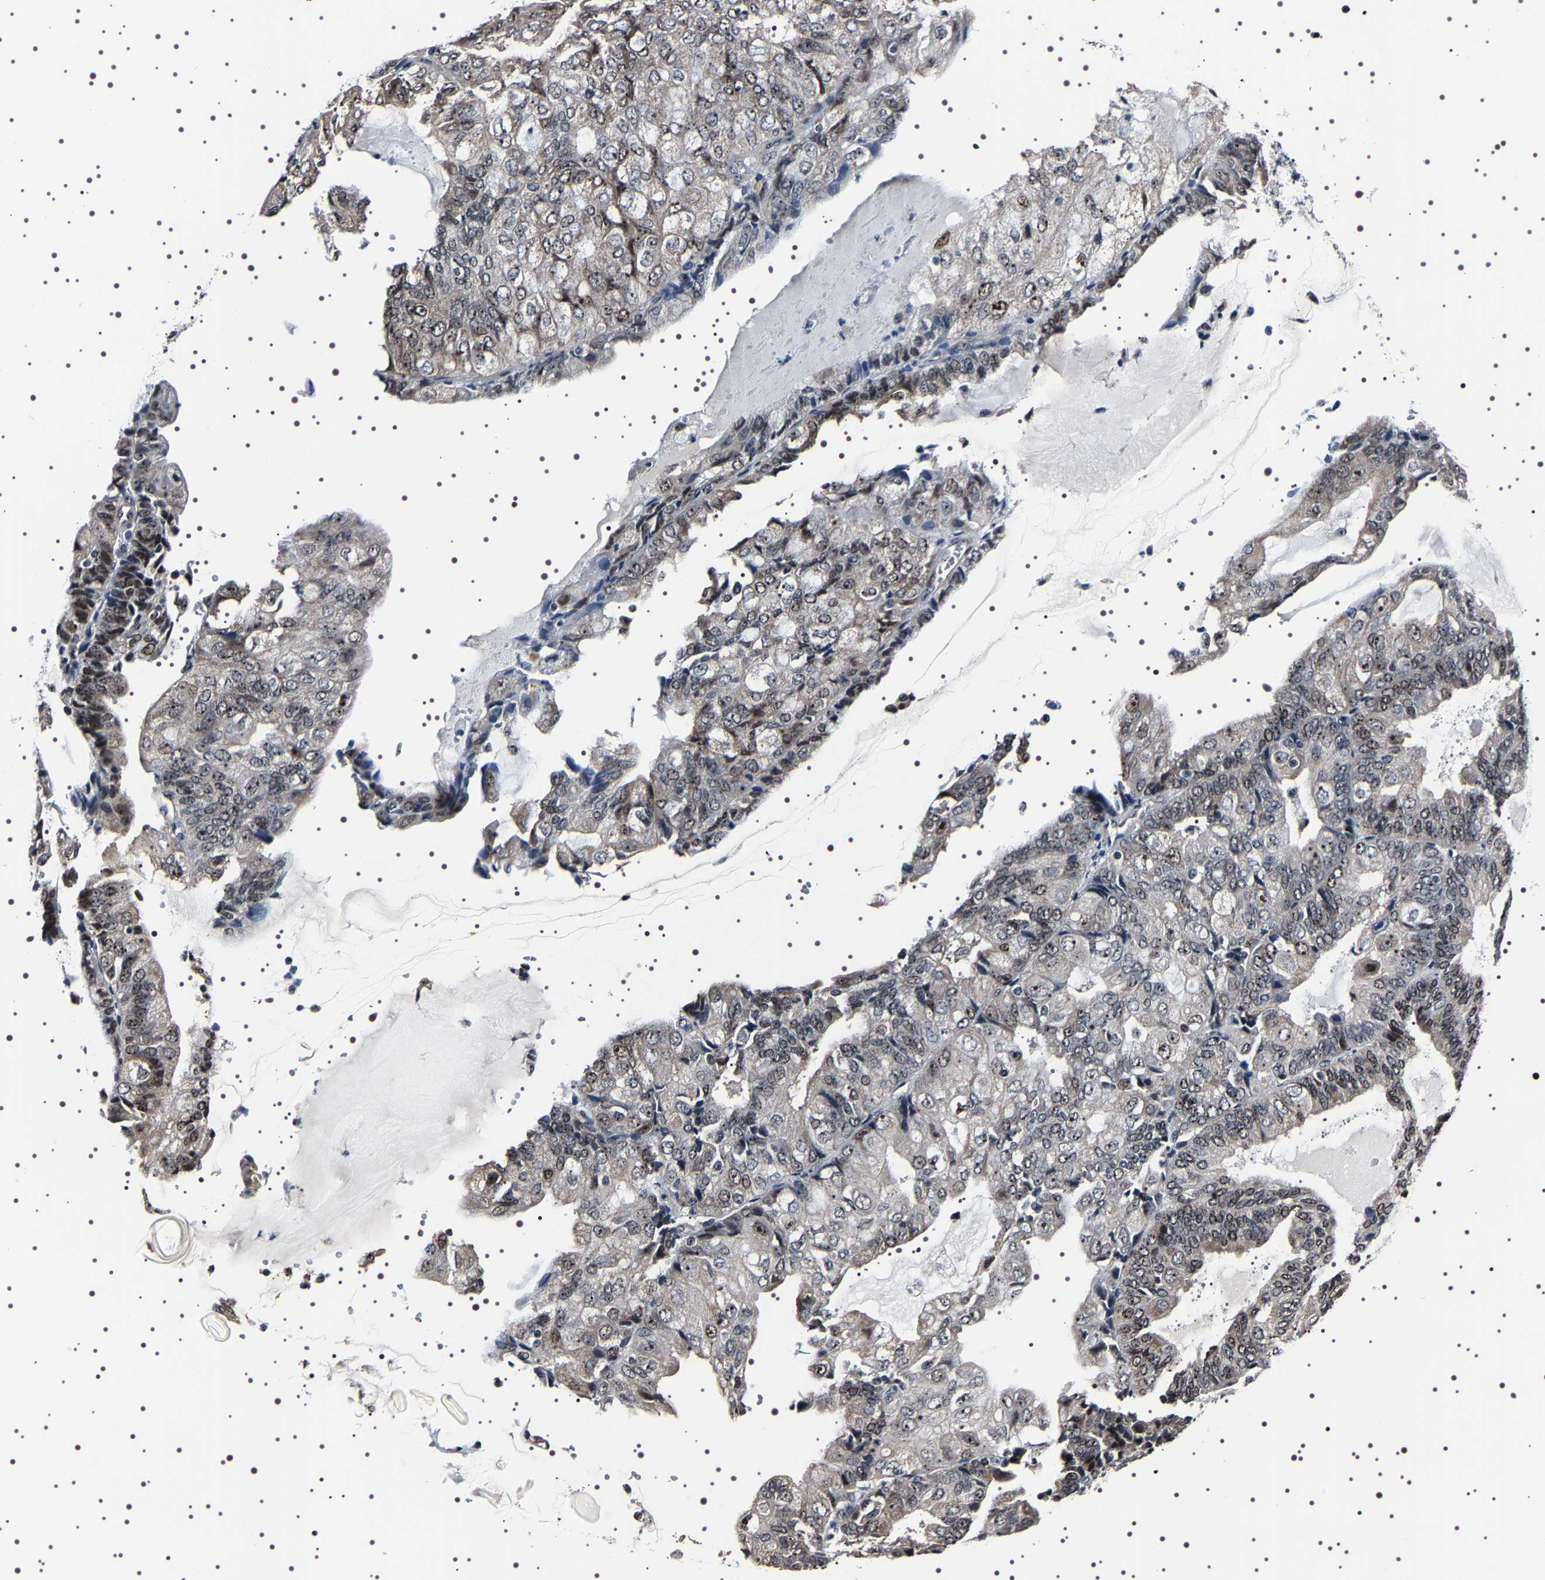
{"staining": {"intensity": "strong", "quantity": "25%-75%", "location": "nuclear"}, "tissue": "endometrial cancer", "cell_type": "Tumor cells", "image_type": "cancer", "snomed": [{"axis": "morphology", "description": "Adenocarcinoma, NOS"}, {"axis": "topography", "description": "Endometrium"}], "caption": "Endometrial cancer (adenocarcinoma) stained with a brown dye exhibits strong nuclear positive expression in about 25%-75% of tumor cells.", "gene": "GNL3", "patient": {"sex": "female", "age": 81}}